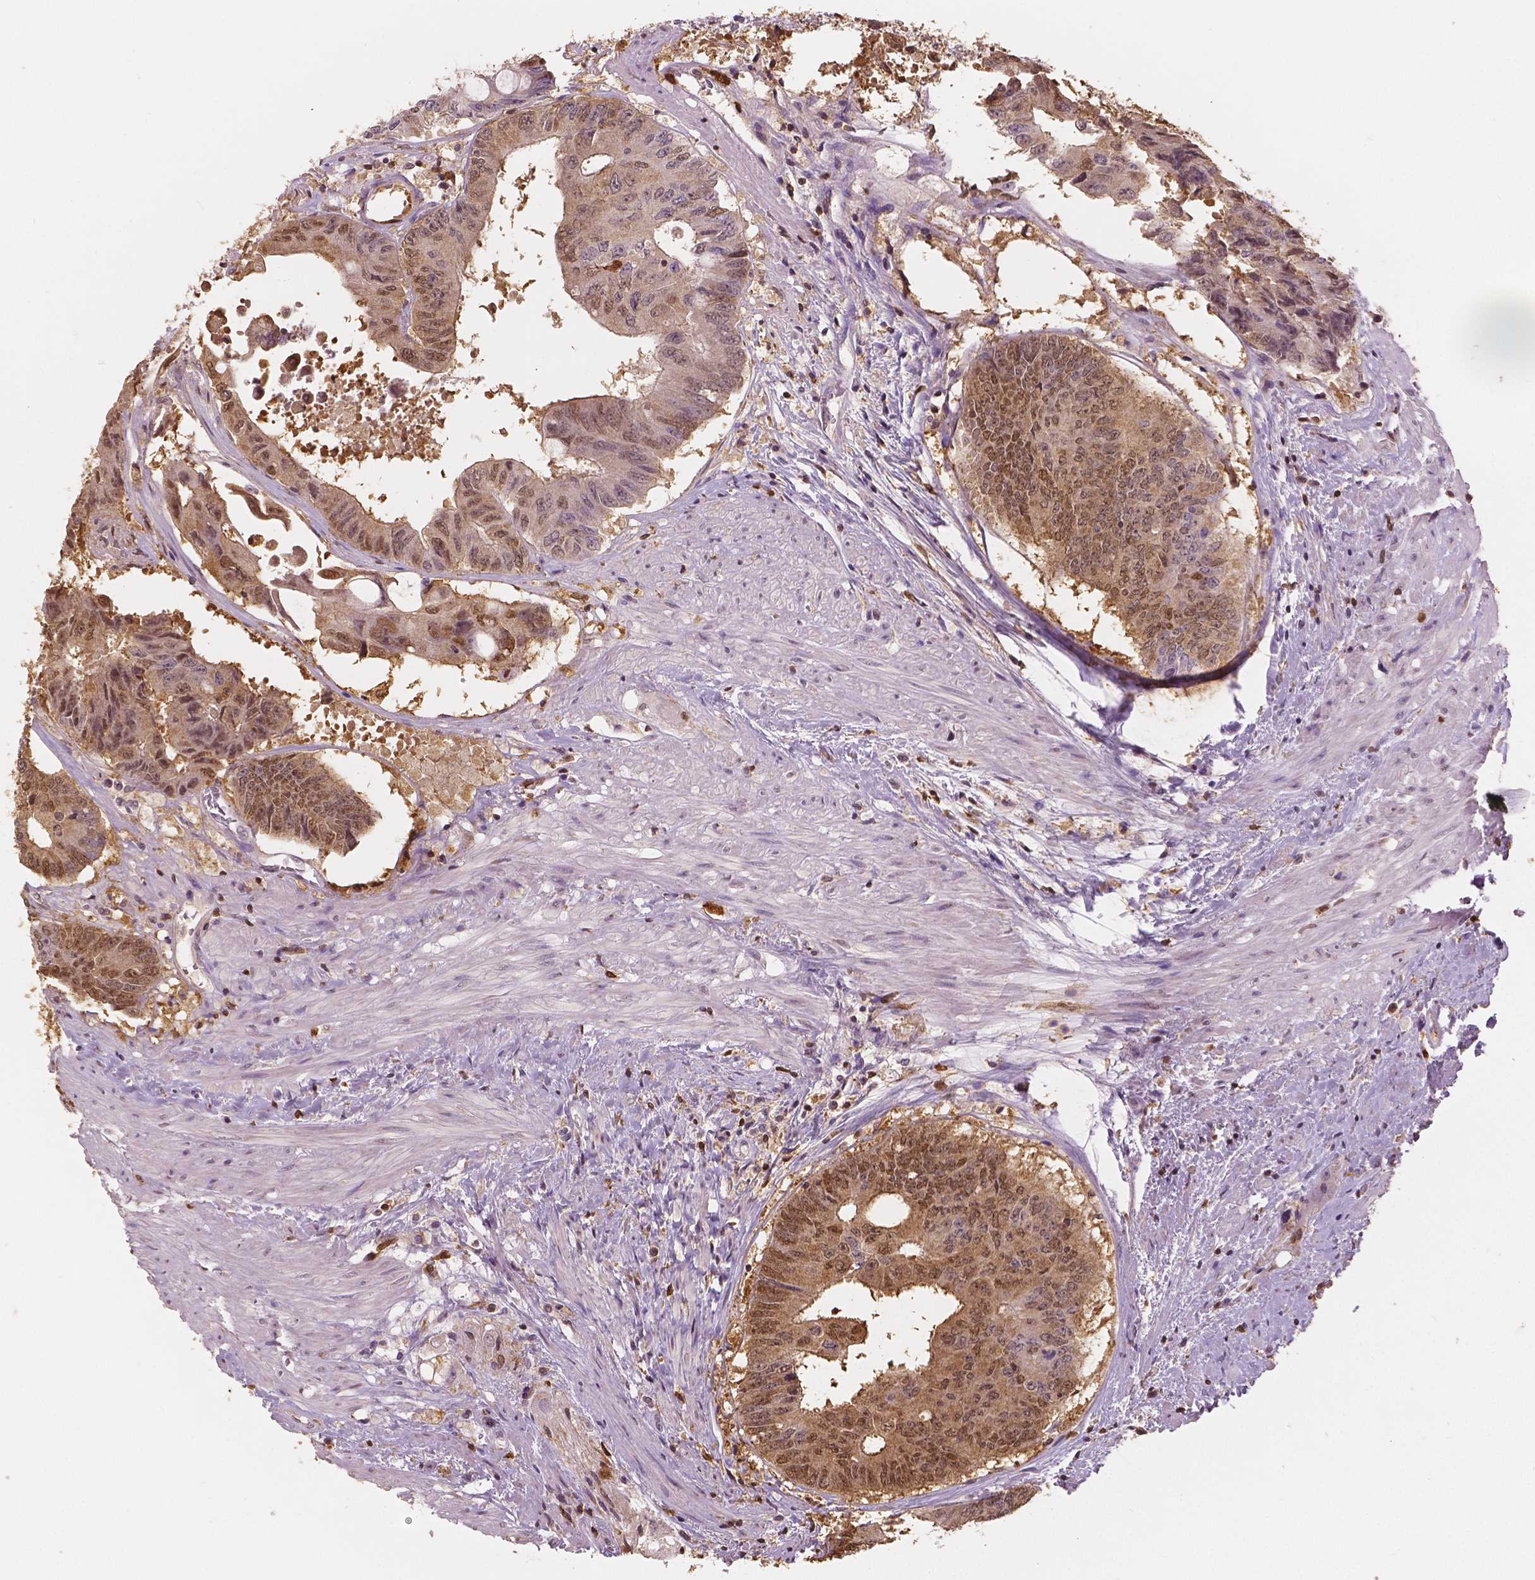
{"staining": {"intensity": "moderate", "quantity": "25%-75%", "location": "cytoplasmic/membranous,nuclear"}, "tissue": "colorectal cancer", "cell_type": "Tumor cells", "image_type": "cancer", "snomed": [{"axis": "morphology", "description": "Adenocarcinoma, NOS"}, {"axis": "topography", "description": "Rectum"}], "caption": "The immunohistochemical stain highlights moderate cytoplasmic/membranous and nuclear expression in tumor cells of colorectal adenocarcinoma tissue. The staining is performed using DAB brown chromogen to label protein expression. The nuclei are counter-stained blue using hematoxylin.", "gene": "S100A4", "patient": {"sex": "male", "age": 59}}